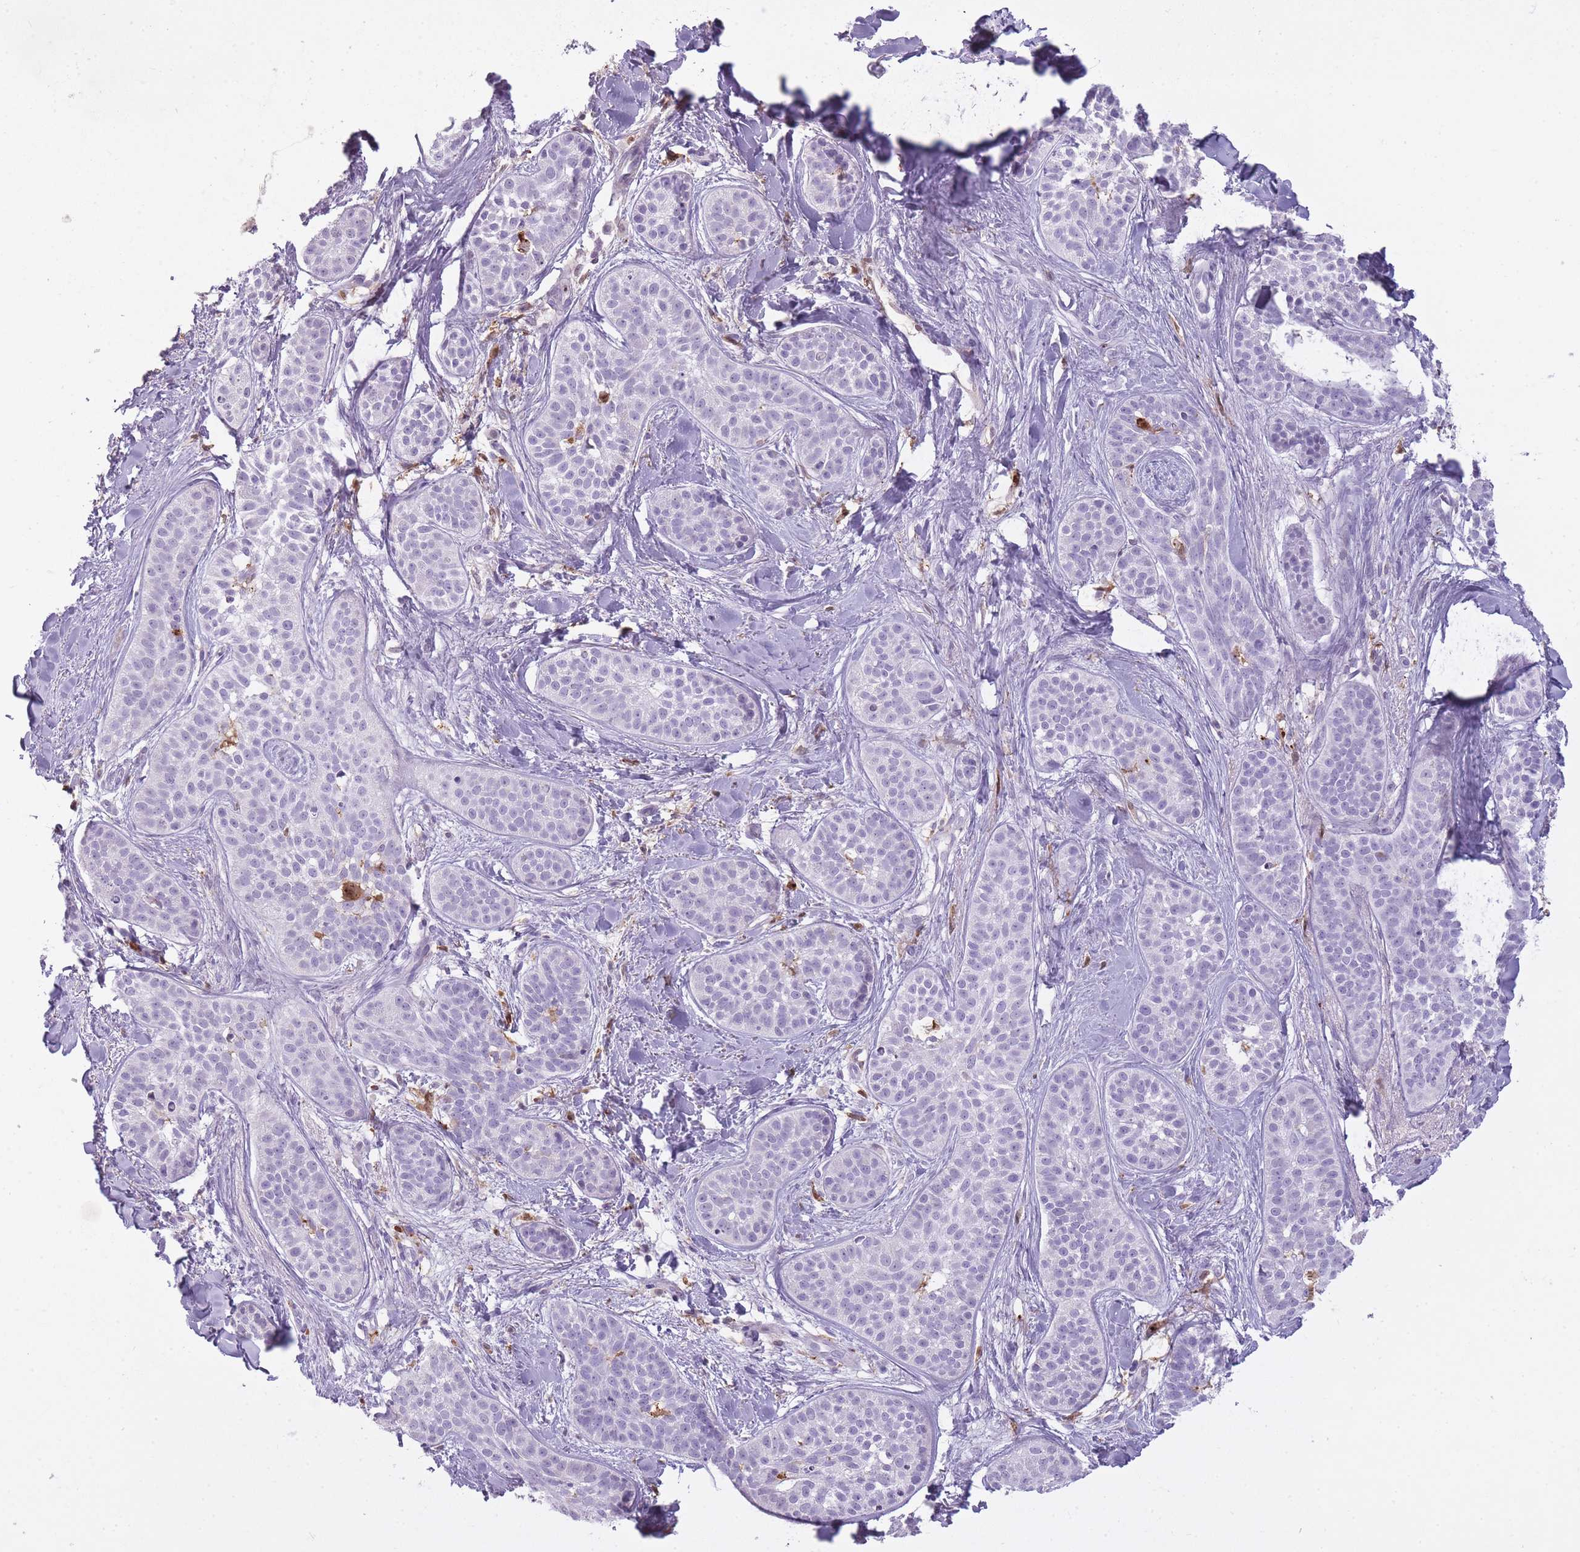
{"staining": {"intensity": "negative", "quantity": "none", "location": "none"}, "tissue": "skin cancer", "cell_type": "Tumor cells", "image_type": "cancer", "snomed": [{"axis": "morphology", "description": "Basal cell carcinoma"}, {"axis": "topography", "description": "Skin"}], "caption": "High power microscopy histopathology image of an IHC image of skin basal cell carcinoma, revealing no significant expression in tumor cells. (Stains: DAB (3,3'-diaminobenzidine) IHC with hematoxylin counter stain, Microscopy: brightfield microscopy at high magnification).", "gene": "LGALS9", "patient": {"sex": "male", "age": 52}}